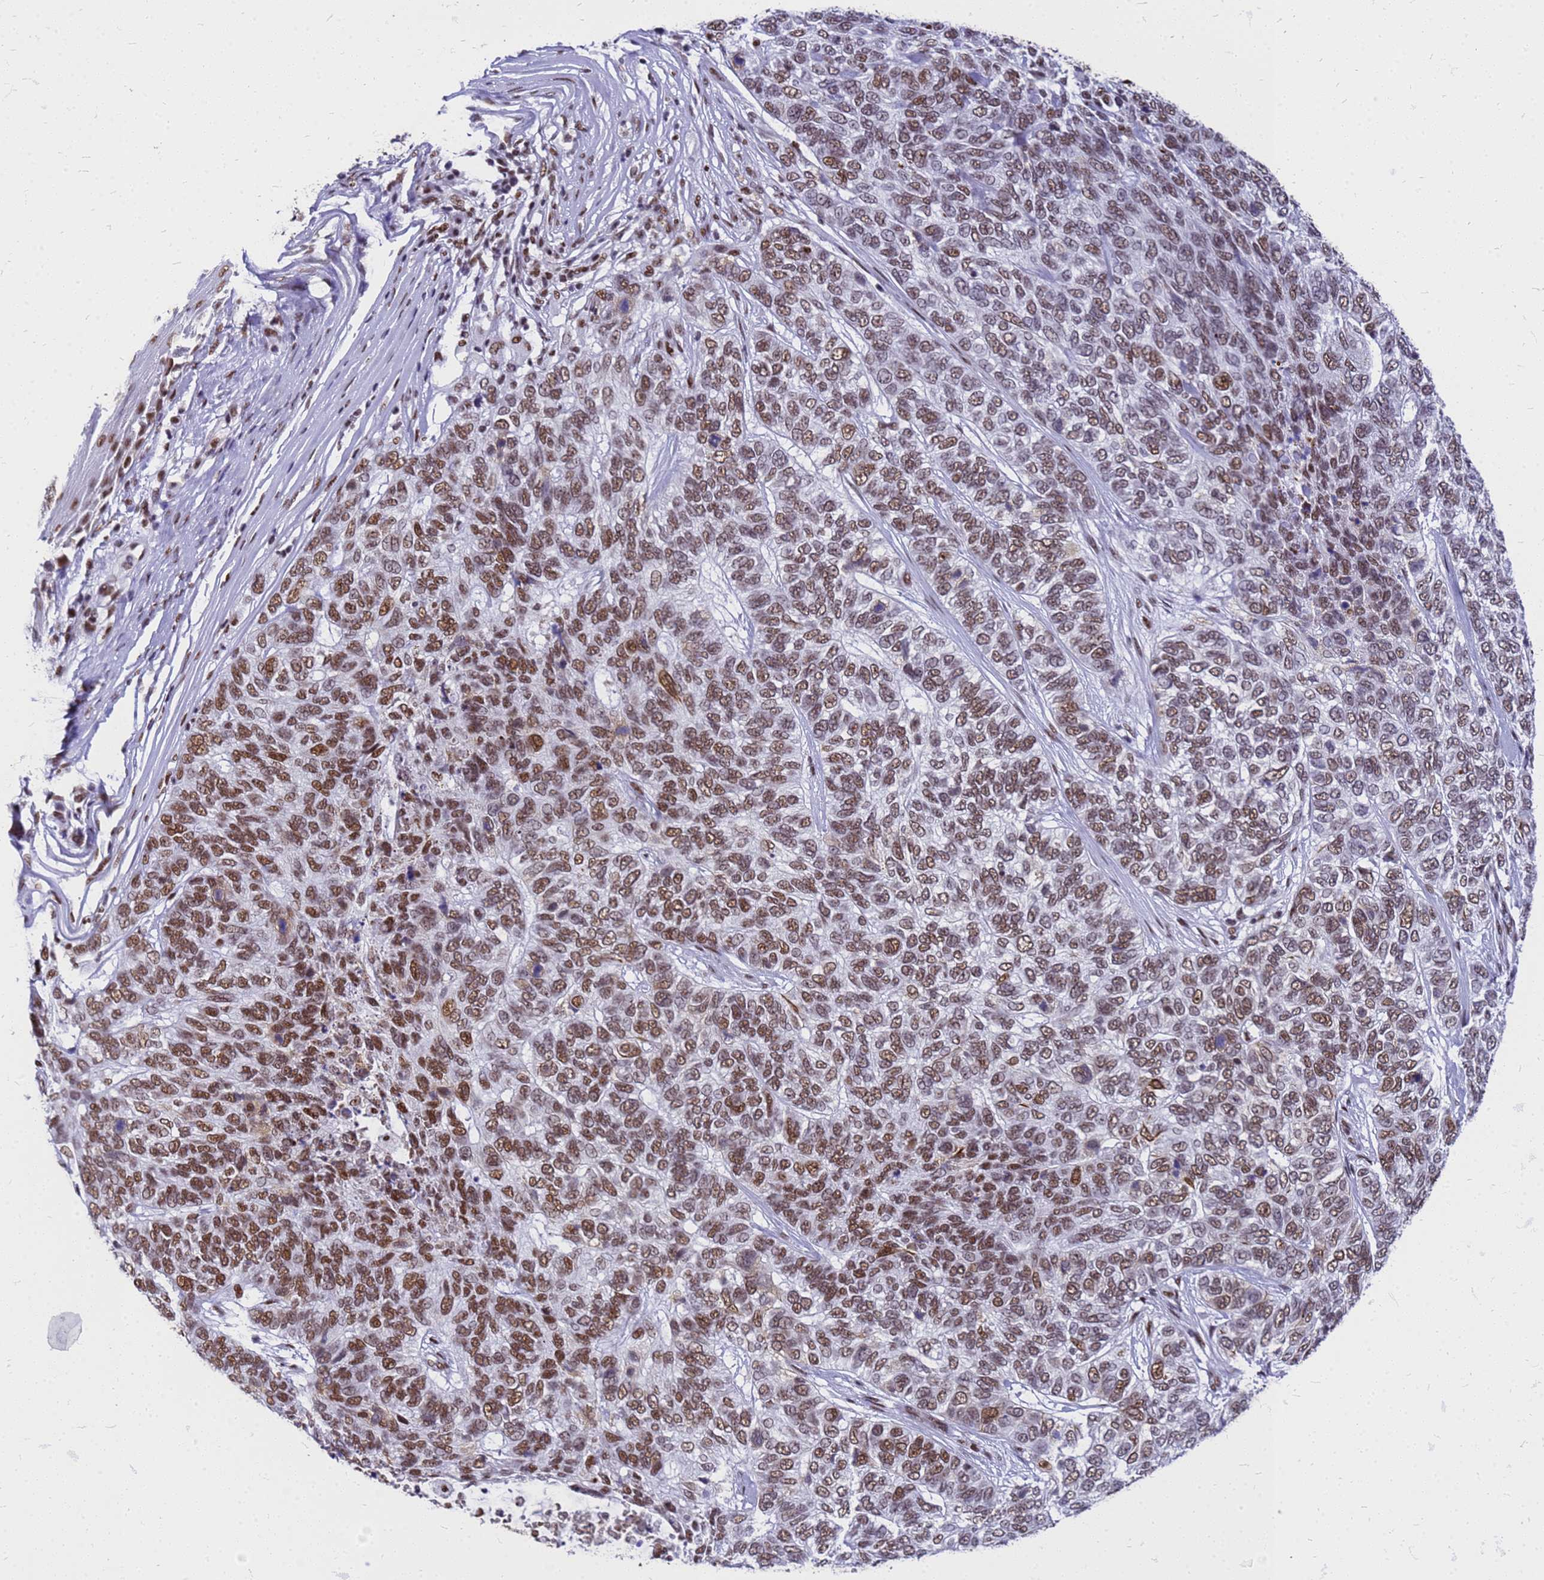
{"staining": {"intensity": "moderate", "quantity": ">75%", "location": "nuclear"}, "tissue": "skin cancer", "cell_type": "Tumor cells", "image_type": "cancer", "snomed": [{"axis": "morphology", "description": "Basal cell carcinoma"}, {"axis": "topography", "description": "Skin"}], "caption": "A histopathology image showing moderate nuclear staining in approximately >75% of tumor cells in skin basal cell carcinoma, as visualized by brown immunohistochemical staining.", "gene": "SART3", "patient": {"sex": "female", "age": 65}}